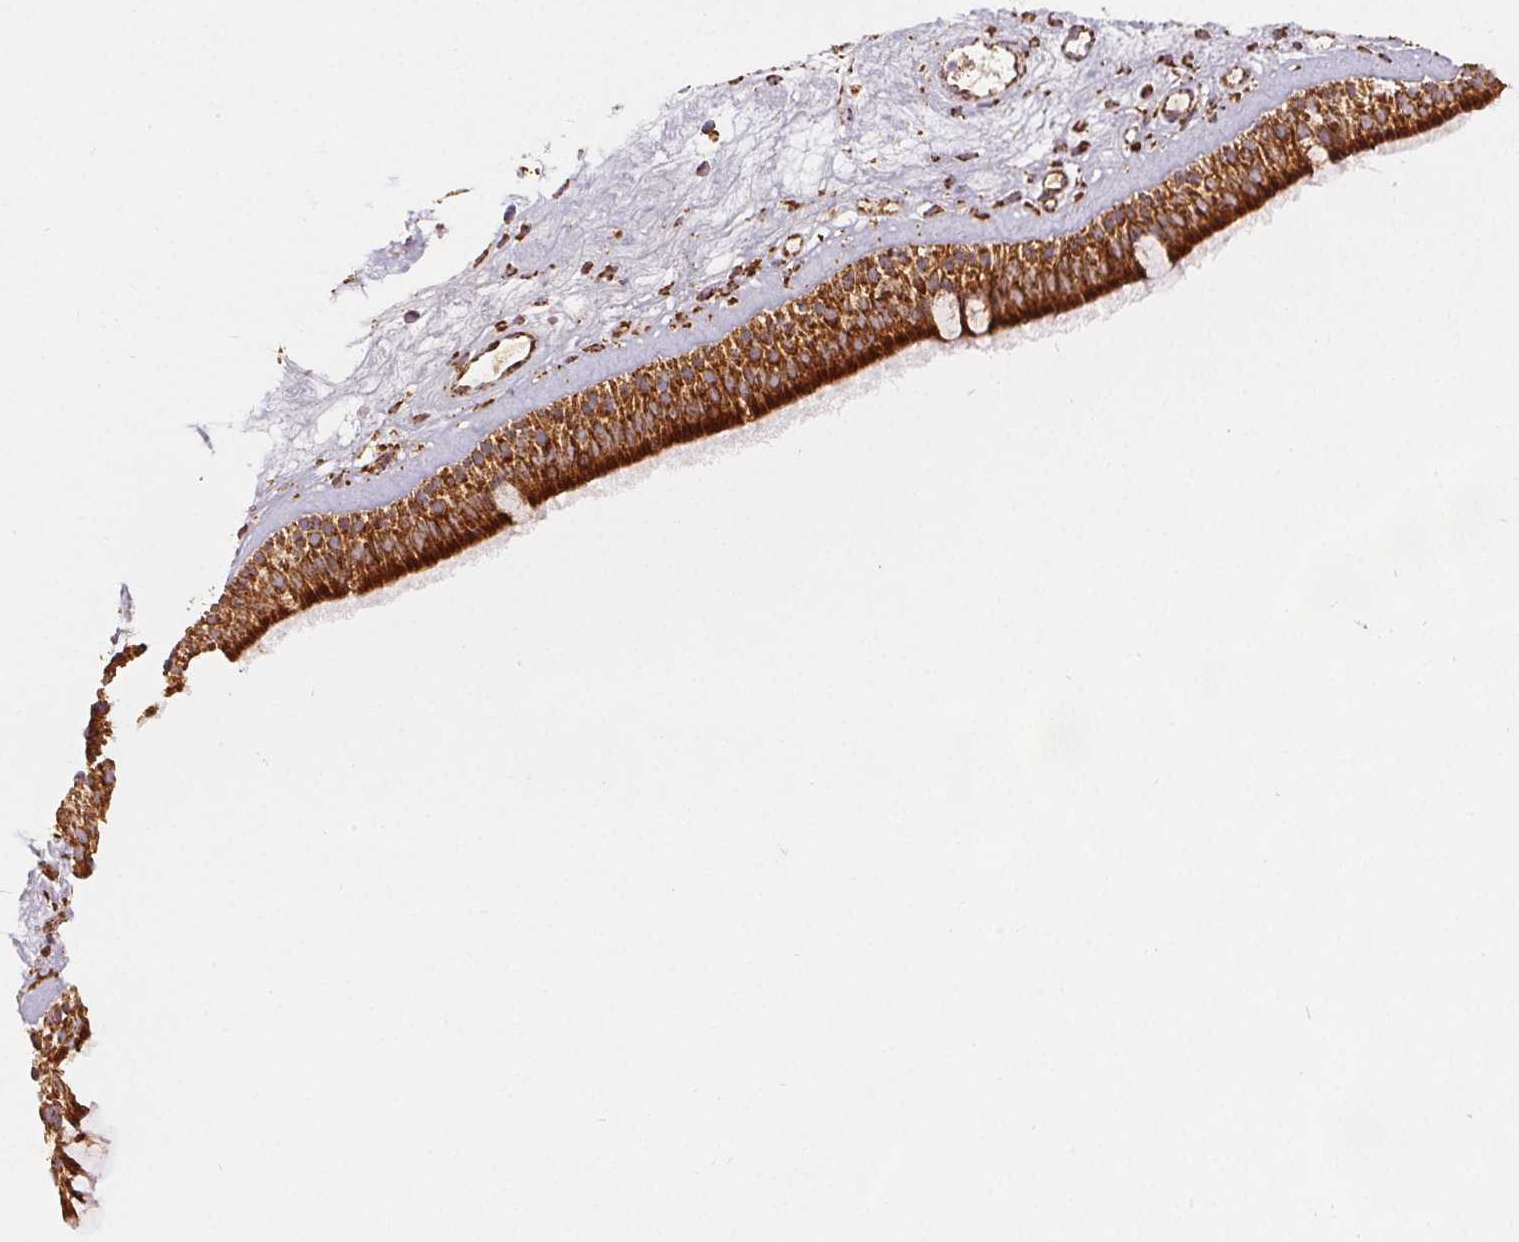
{"staining": {"intensity": "strong", "quantity": ">75%", "location": "cytoplasmic/membranous"}, "tissue": "nasopharynx", "cell_type": "Respiratory epithelial cells", "image_type": "normal", "snomed": [{"axis": "morphology", "description": "Normal tissue, NOS"}, {"axis": "topography", "description": "Nasopharynx"}], "caption": "The image reveals staining of unremarkable nasopharynx, revealing strong cytoplasmic/membranous protein positivity (brown color) within respiratory epithelial cells.", "gene": "SDHB", "patient": {"sex": "male", "age": 68}}